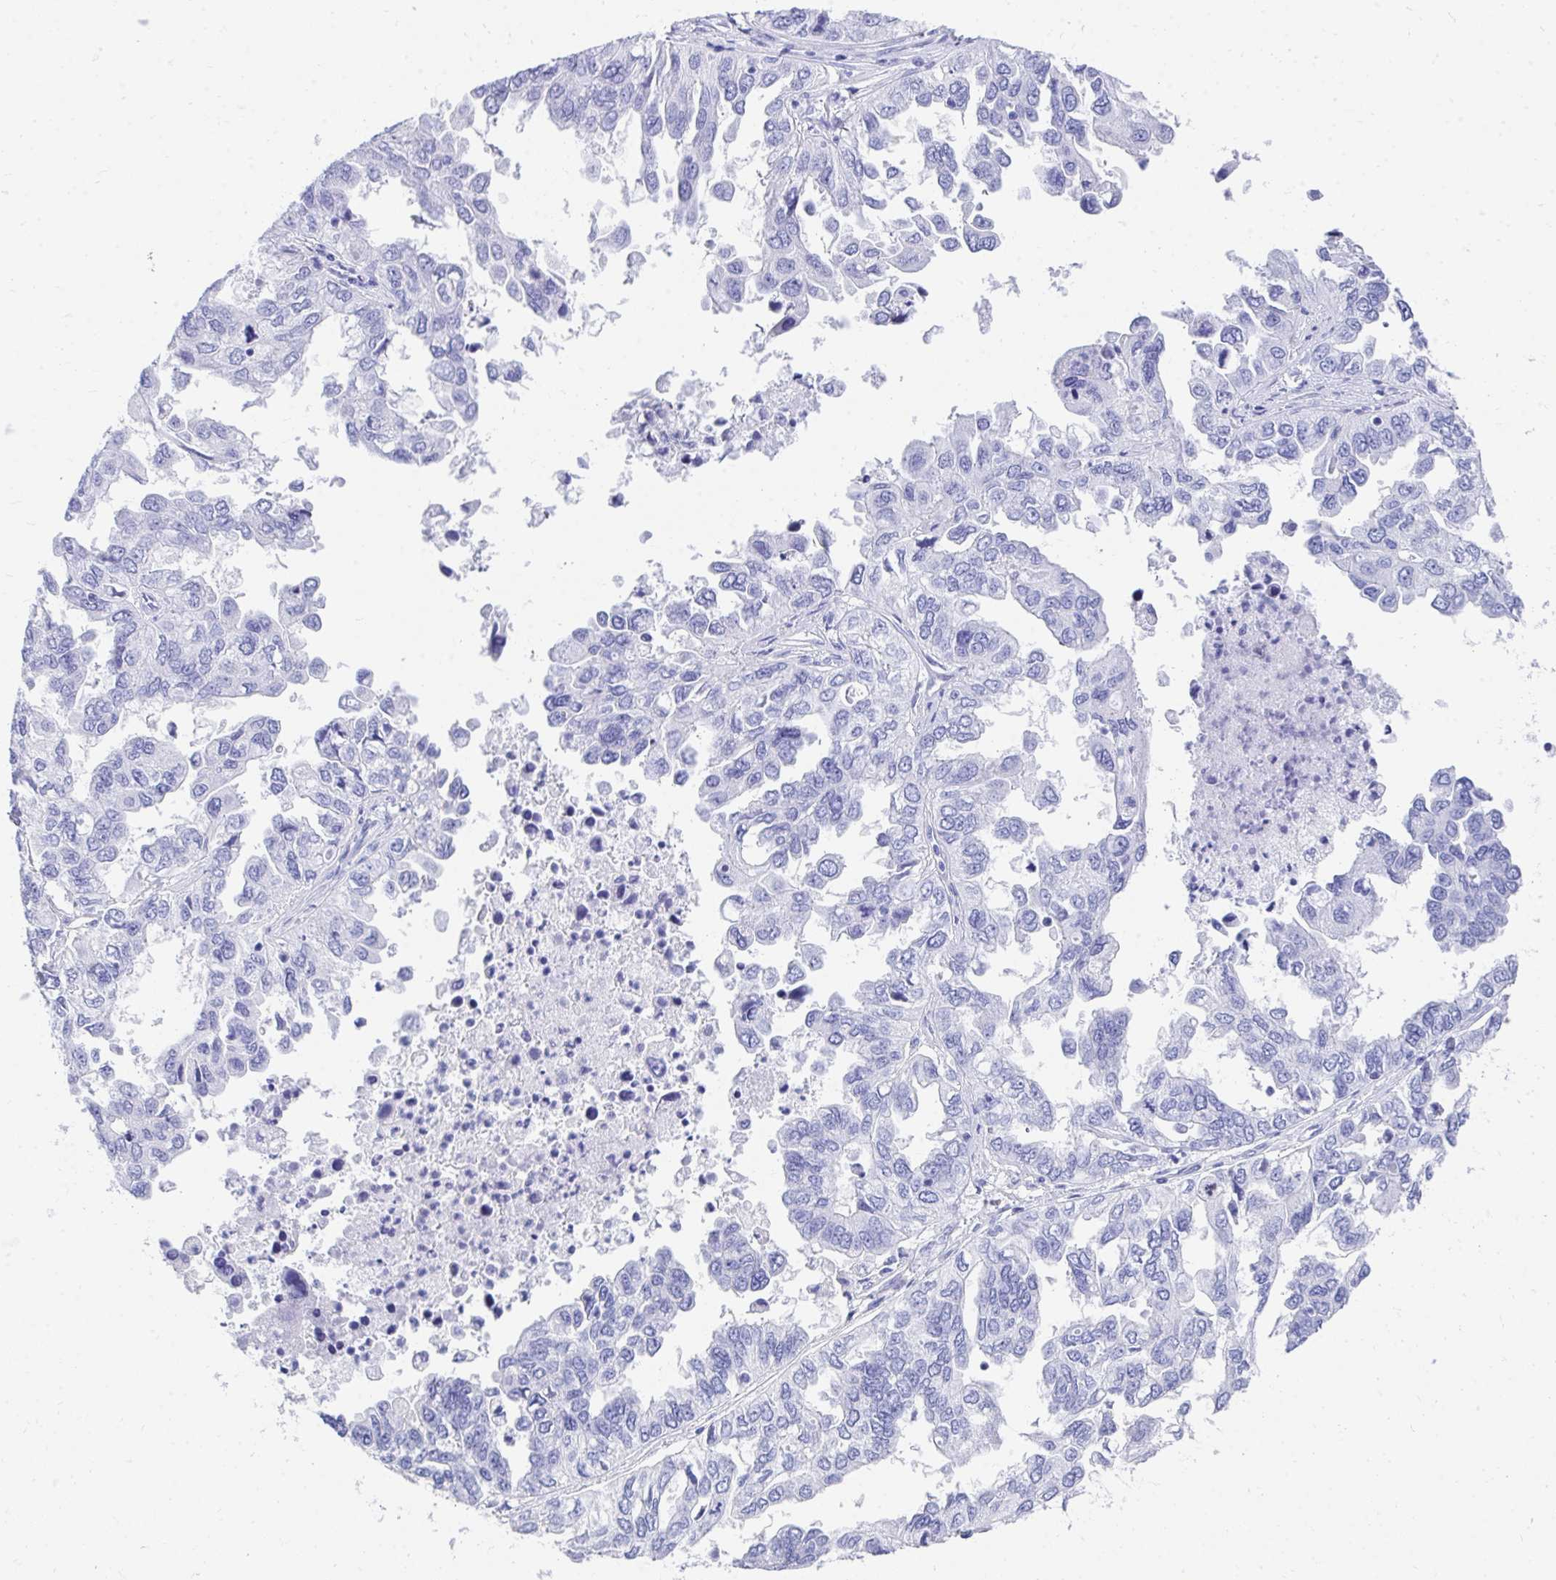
{"staining": {"intensity": "negative", "quantity": "none", "location": "none"}, "tissue": "ovarian cancer", "cell_type": "Tumor cells", "image_type": "cancer", "snomed": [{"axis": "morphology", "description": "Cystadenocarcinoma, serous, NOS"}, {"axis": "topography", "description": "Ovary"}], "caption": "Immunohistochemical staining of human serous cystadenocarcinoma (ovarian) displays no significant positivity in tumor cells.", "gene": "HGD", "patient": {"sex": "female", "age": 53}}